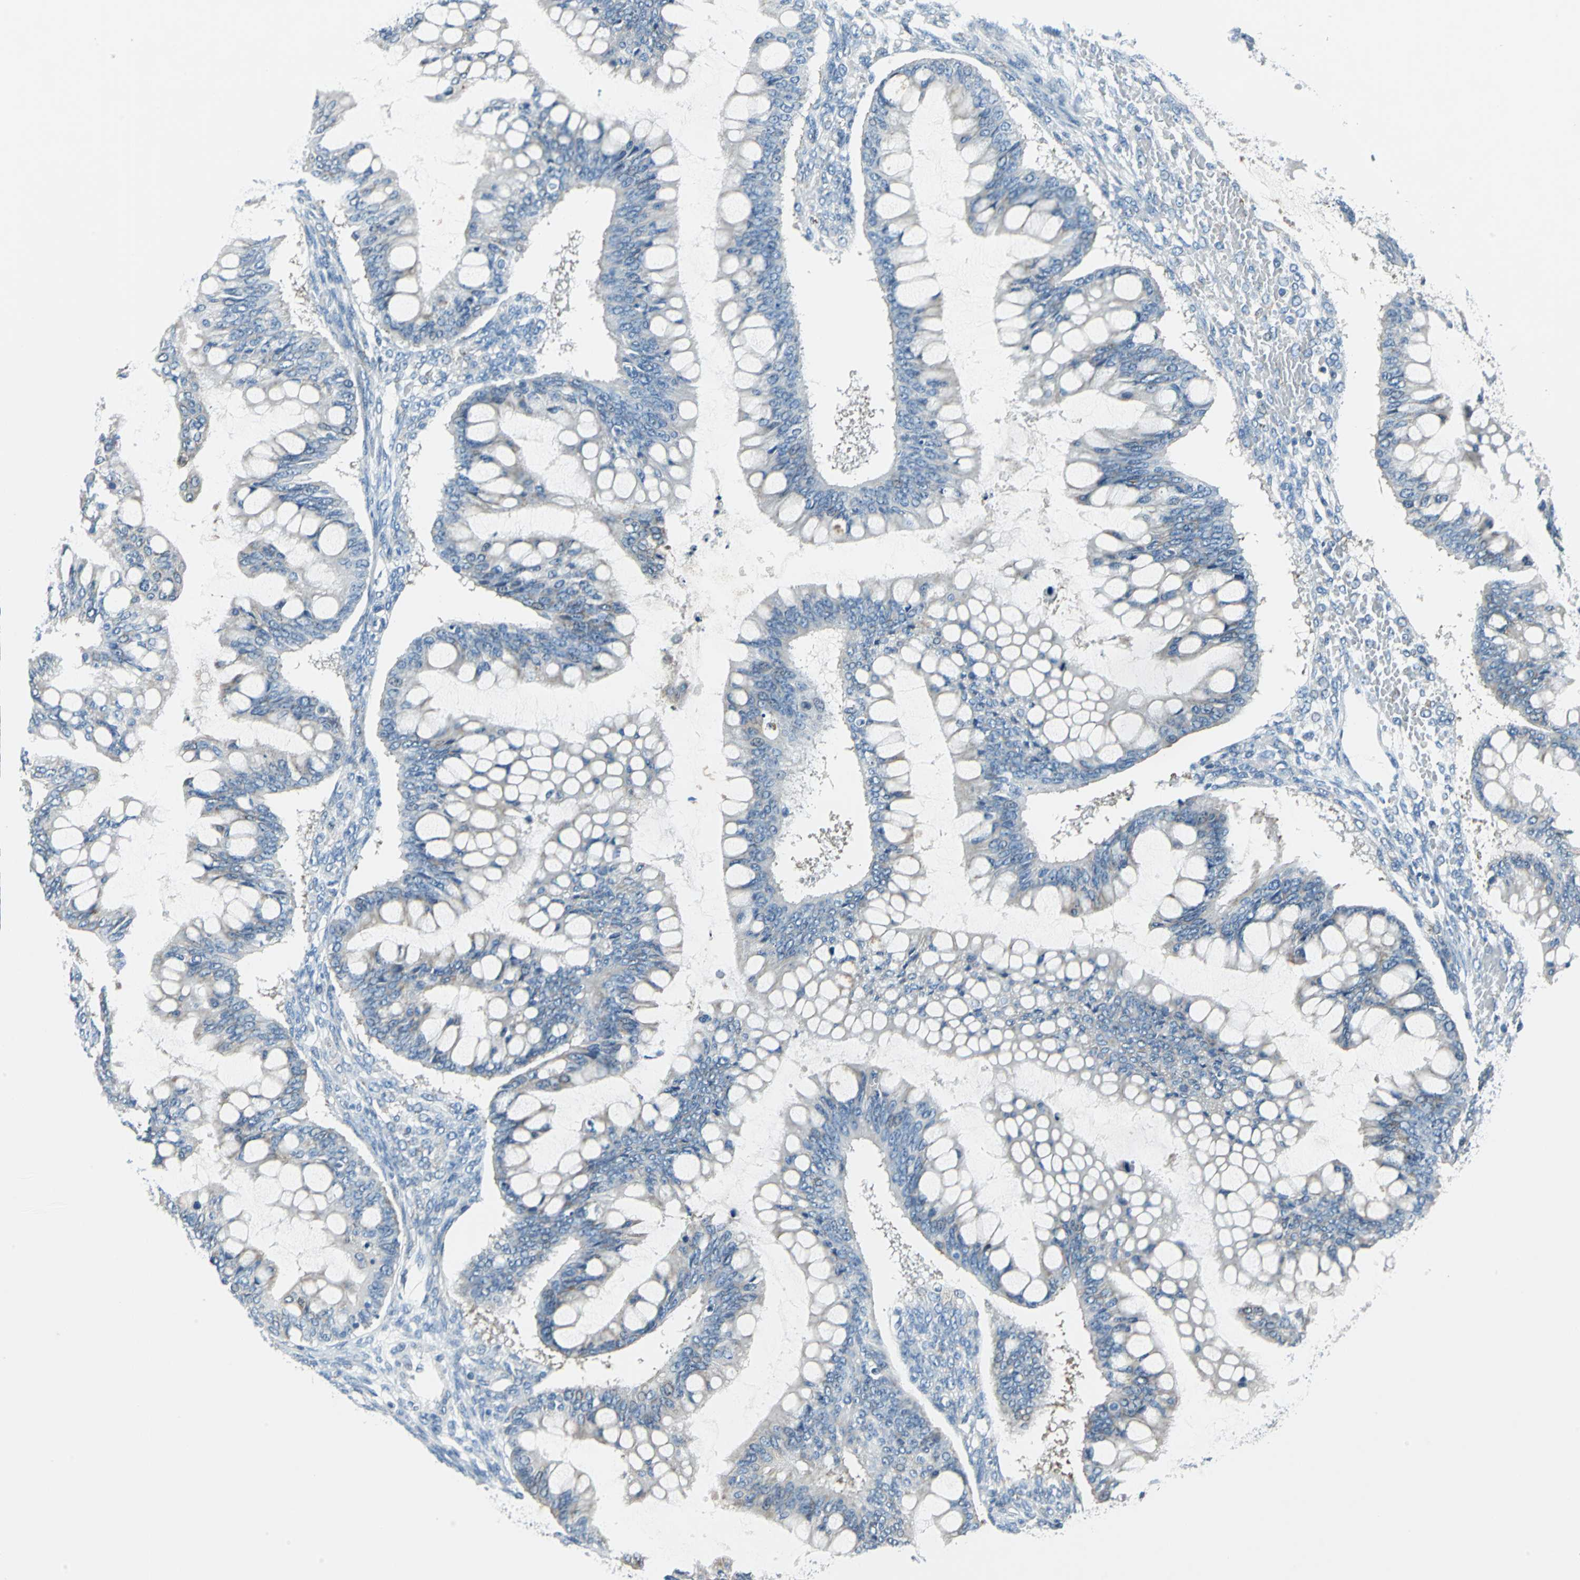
{"staining": {"intensity": "weak", "quantity": "25%-75%", "location": "cytoplasmic/membranous"}, "tissue": "ovarian cancer", "cell_type": "Tumor cells", "image_type": "cancer", "snomed": [{"axis": "morphology", "description": "Cystadenocarcinoma, mucinous, NOS"}, {"axis": "topography", "description": "Ovary"}], "caption": "Immunohistochemistry photomicrograph of neoplastic tissue: mucinous cystadenocarcinoma (ovarian) stained using immunohistochemistry displays low levels of weak protein expression localized specifically in the cytoplasmic/membranous of tumor cells, appearing as a cytoplasmic/membranous brown color.", "gene": "HCFC2", "patient": {"sex": "female", "age": 73}}